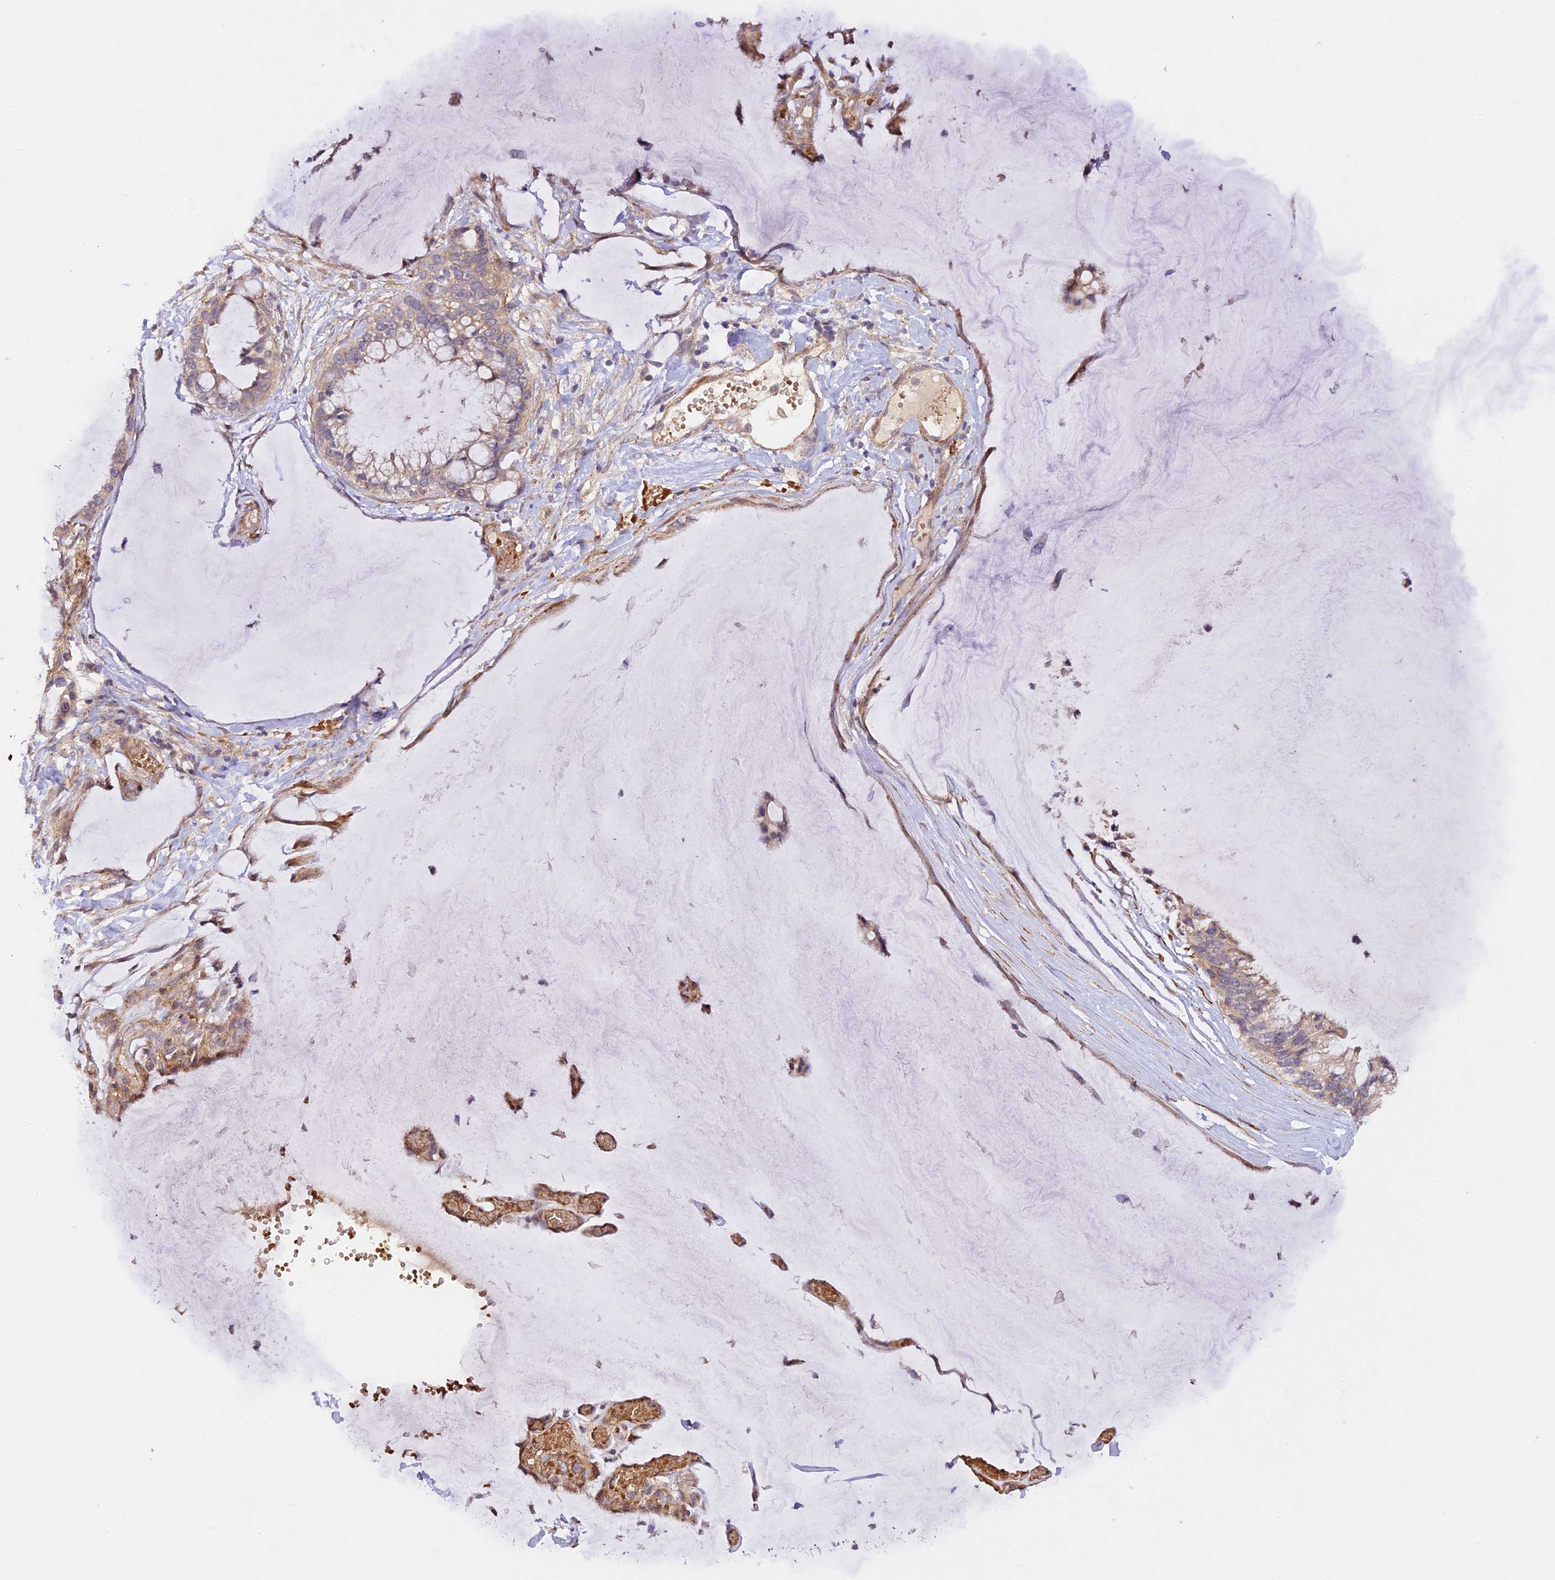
{"staining": {"intensity": "weak", "quantity": ">75%", "location": "cytoplasmic/membranous"}, "tissue": "ovarian cancer", "cell_type": "Tumor cells", "image_type": "cancer", "snomed": [{"axis": "morphology", "description": "Cystadenocarcinoma, mucinous, NOS"}, {"axis": "topography", "description": "Ovary"}], "caption": "IHC (DAB) staining of human ovarian cancer (mucinous cystadenocarcinoma) displays weak cytoplasmic/membranous protein positivity in approximately >75% of tumor cells.", "gene": "WDFY4", "patient": {"sex": "female", "age": 39}}